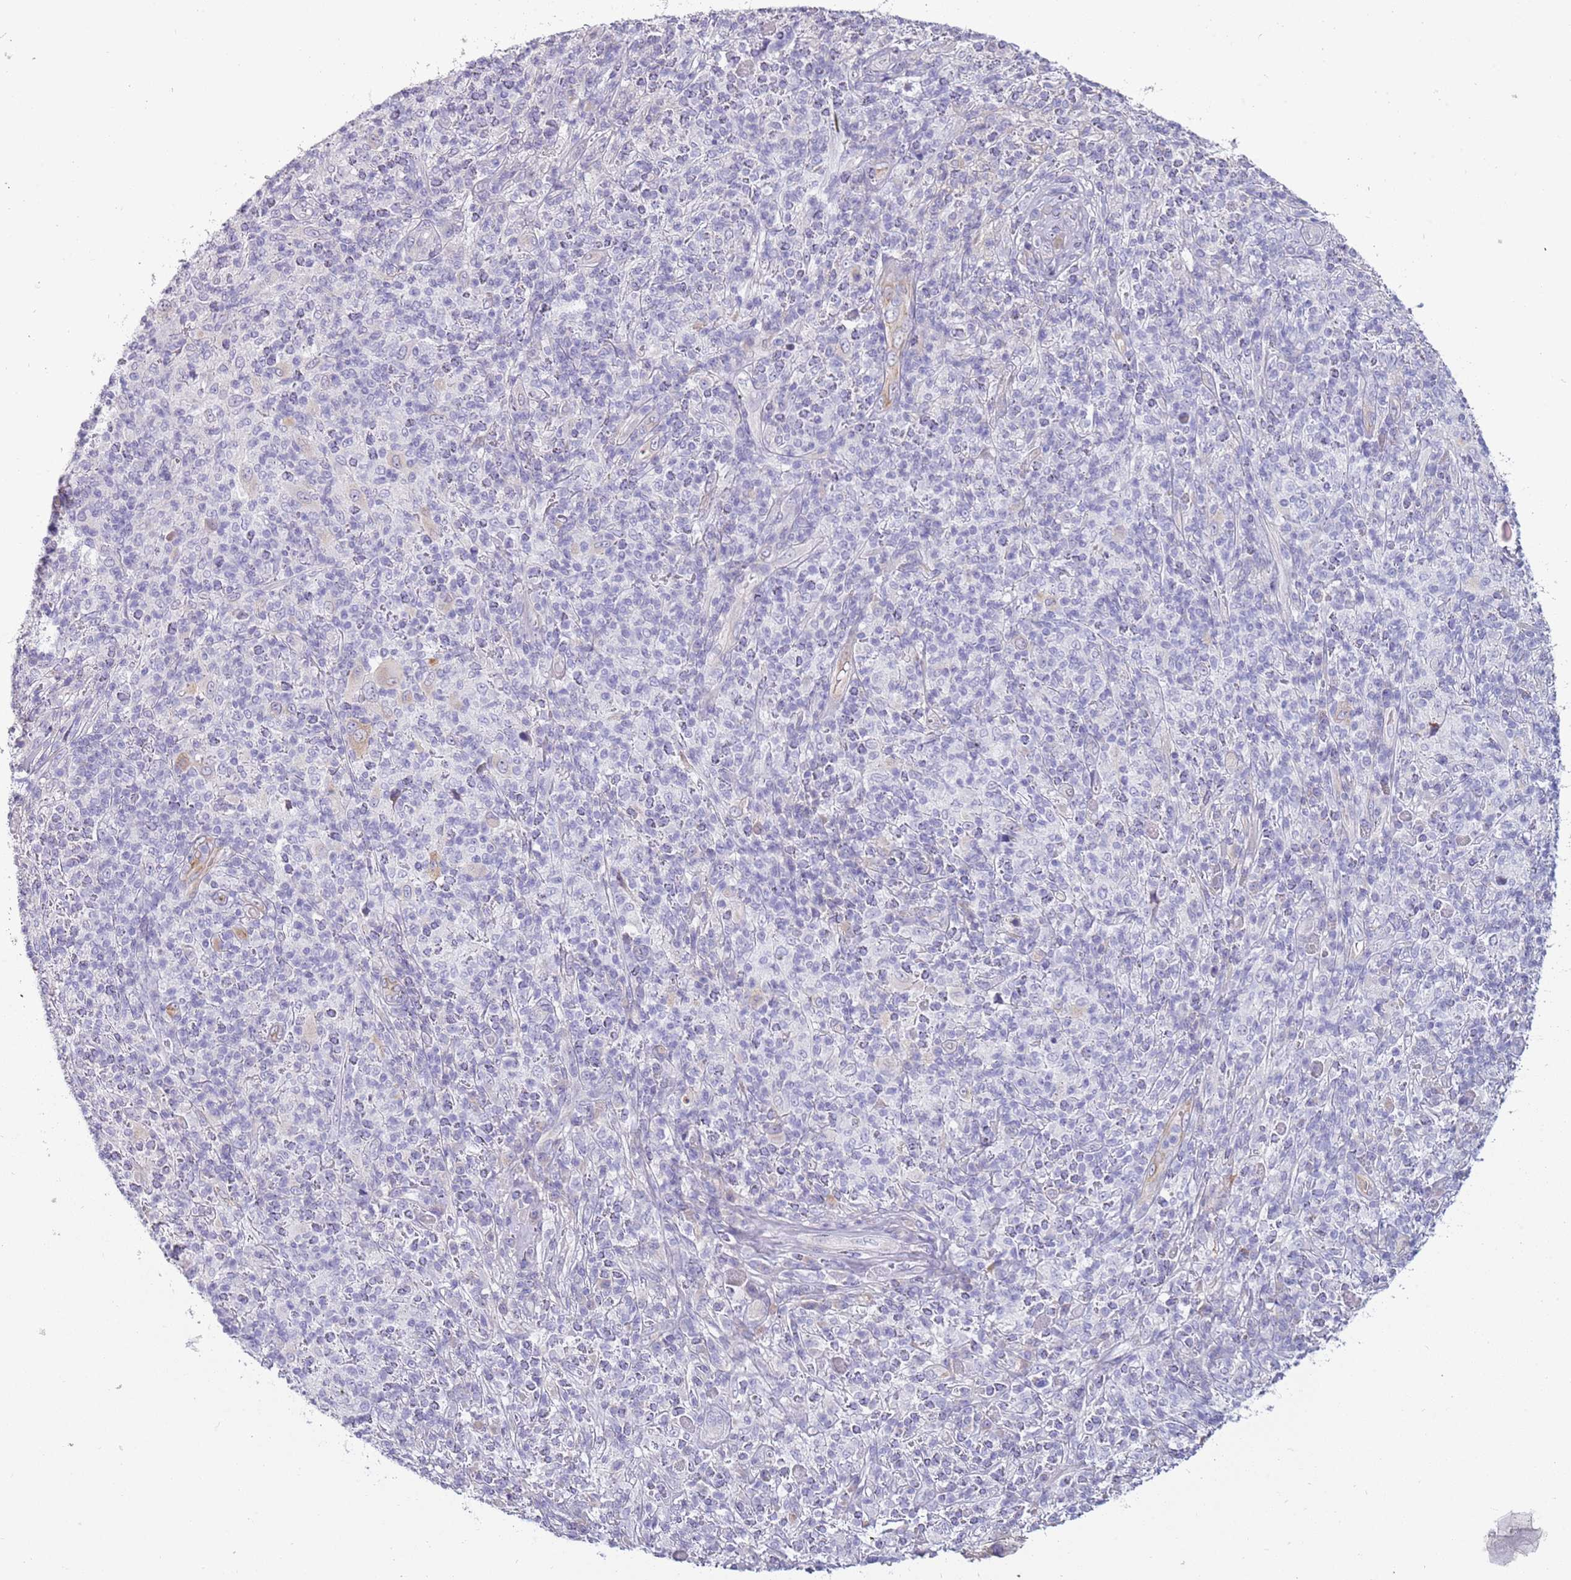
{"staining": {"intensity": "negative", "quantity": "none", "location": "none"}, "tissue": "melanoma", "cell_type": "Tumor cells", "image_type": "cancer", "snomed": [{"axis": "morphology", "description": "Malignant melanoma, NOS"}, {"axis": "topography", "description": "Skin"}], "caption": "The histopathology image shows no staining of tumor cells in malignant melanoma.", "gene": "TNFRSF6B", "patient": {"sex": "male", "age": 66}}